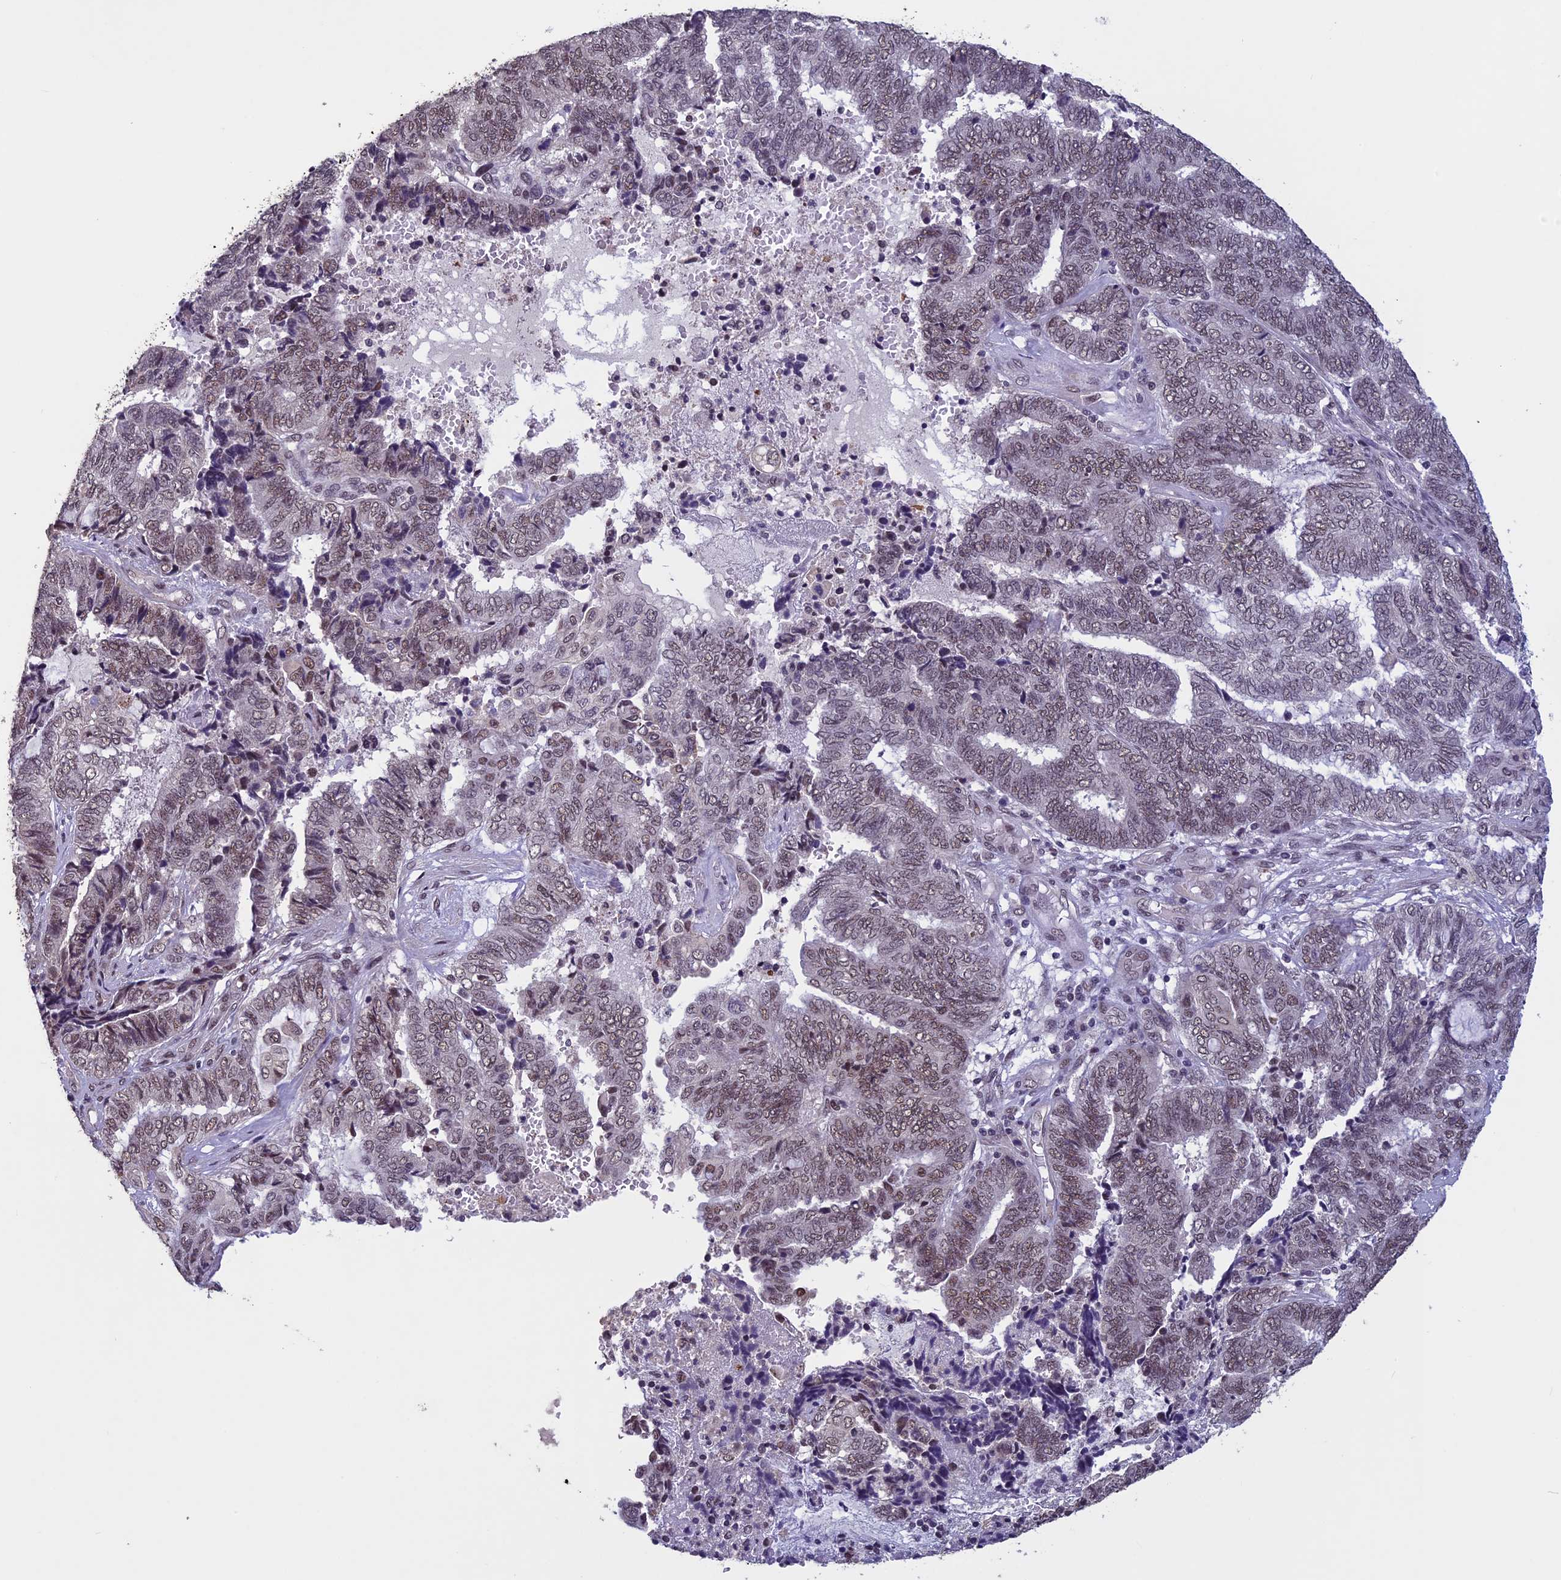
{"staining": {"intensity": "weak", "quantity": "25%-75%", "location": "nuclear"}, "tissue": "endometrial cancer", "cell_type": "Tumor cells", "image_type": "cancer", "snomed": [{"axis": "morphology", "description": "Adenocarcinoma, NOS"}, {"axis": "topography", "description": "Uterus"}, {"axis": "topography", "description": "Endometrium"}], "caption": "Endometrial cancer stained with a brown dye reveals weak nuclear positive positivity in approximately 25%-75% of tumor cells.", "gene": "RNF40", "patient": {"sex": "female", "age": 70}}